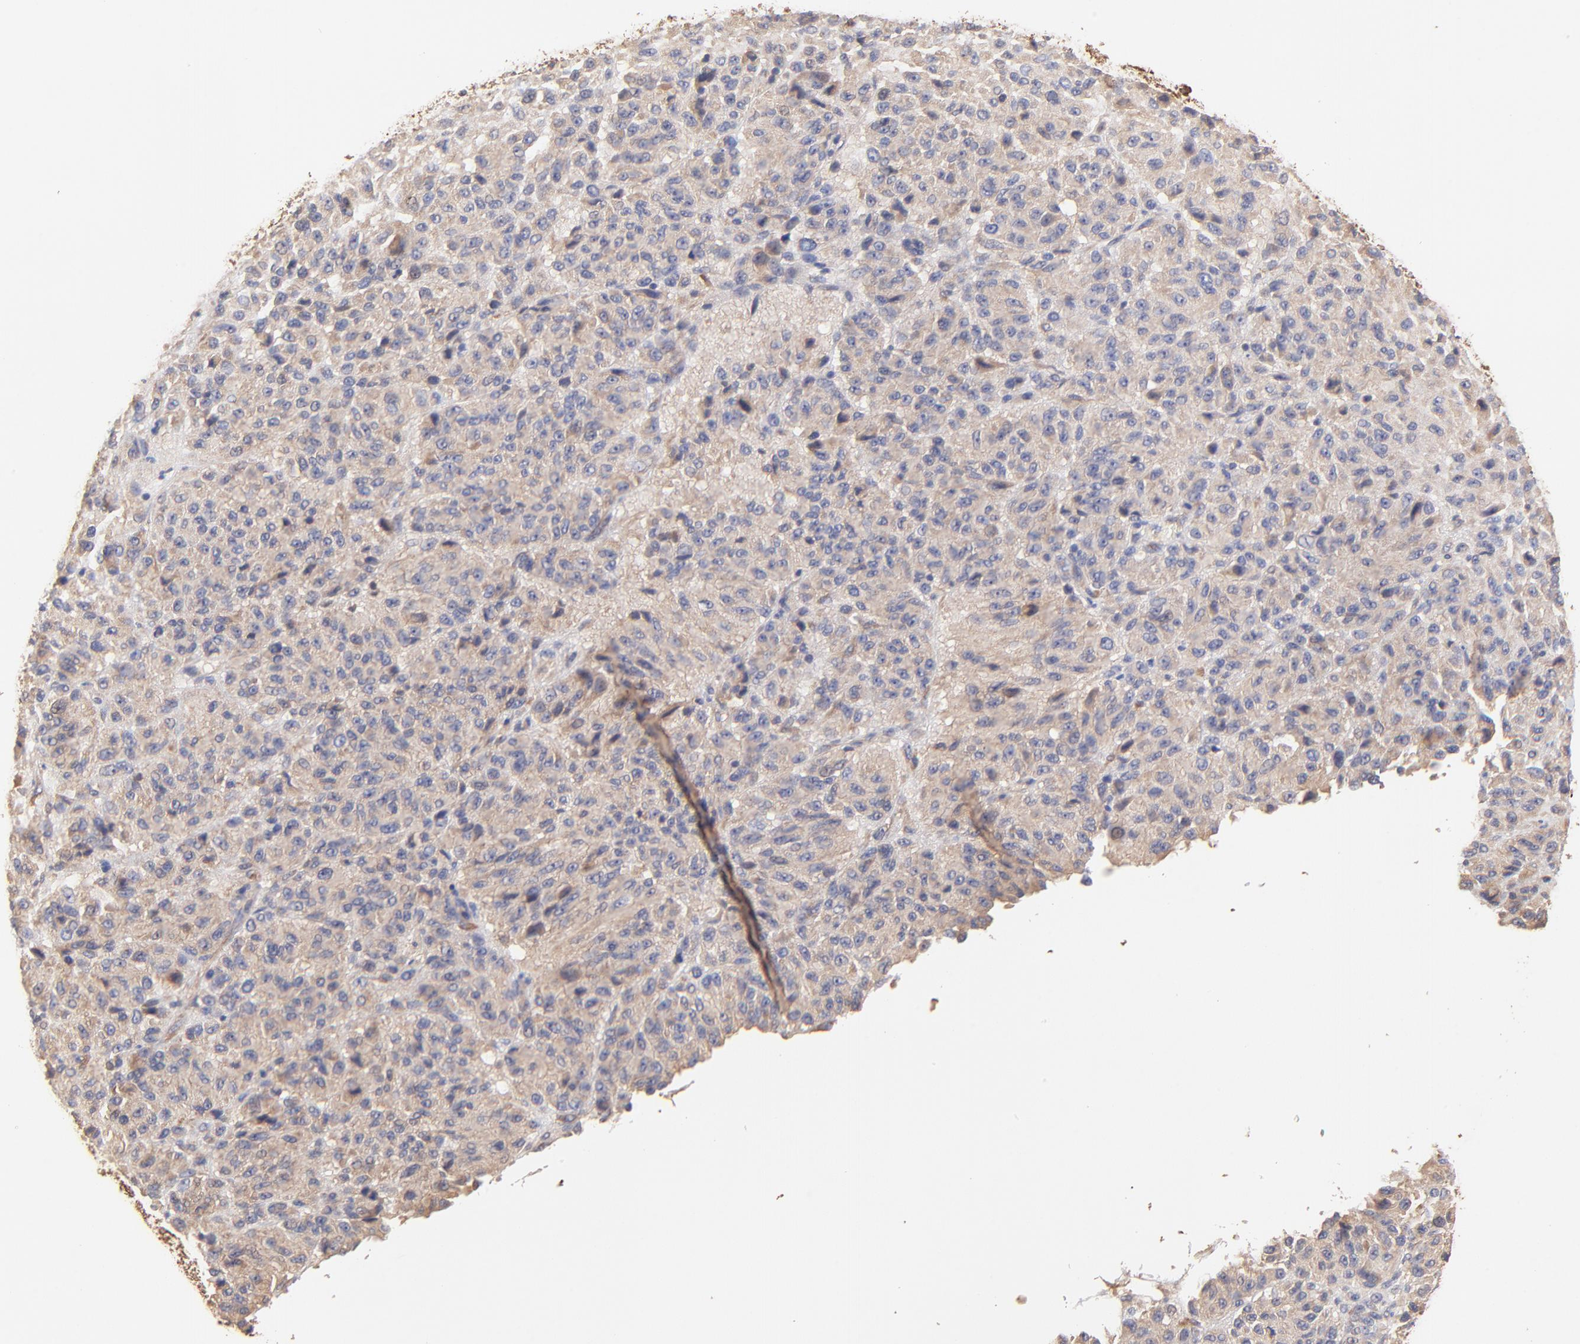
{"staining": {"intensity": "weak", "quantity": ">75%", "location": "cytoplasmic/membranous"}, "tissue": "melanoma", "cell_type": "Tumor cells", "image_type": "cancer", "snomed": [{"axis": "morphology", "description": "Malignant melanoma, Metastatic site"}, {"axis": "topography", "description": "Lung"}], "caption": "Protein staining exhibits weak cytoplasmic/membranous staining in about >75% of tumor cells in melanoma.", "gene": "TNFAIP3", "patient": {"sex": "male", "age": 64}}